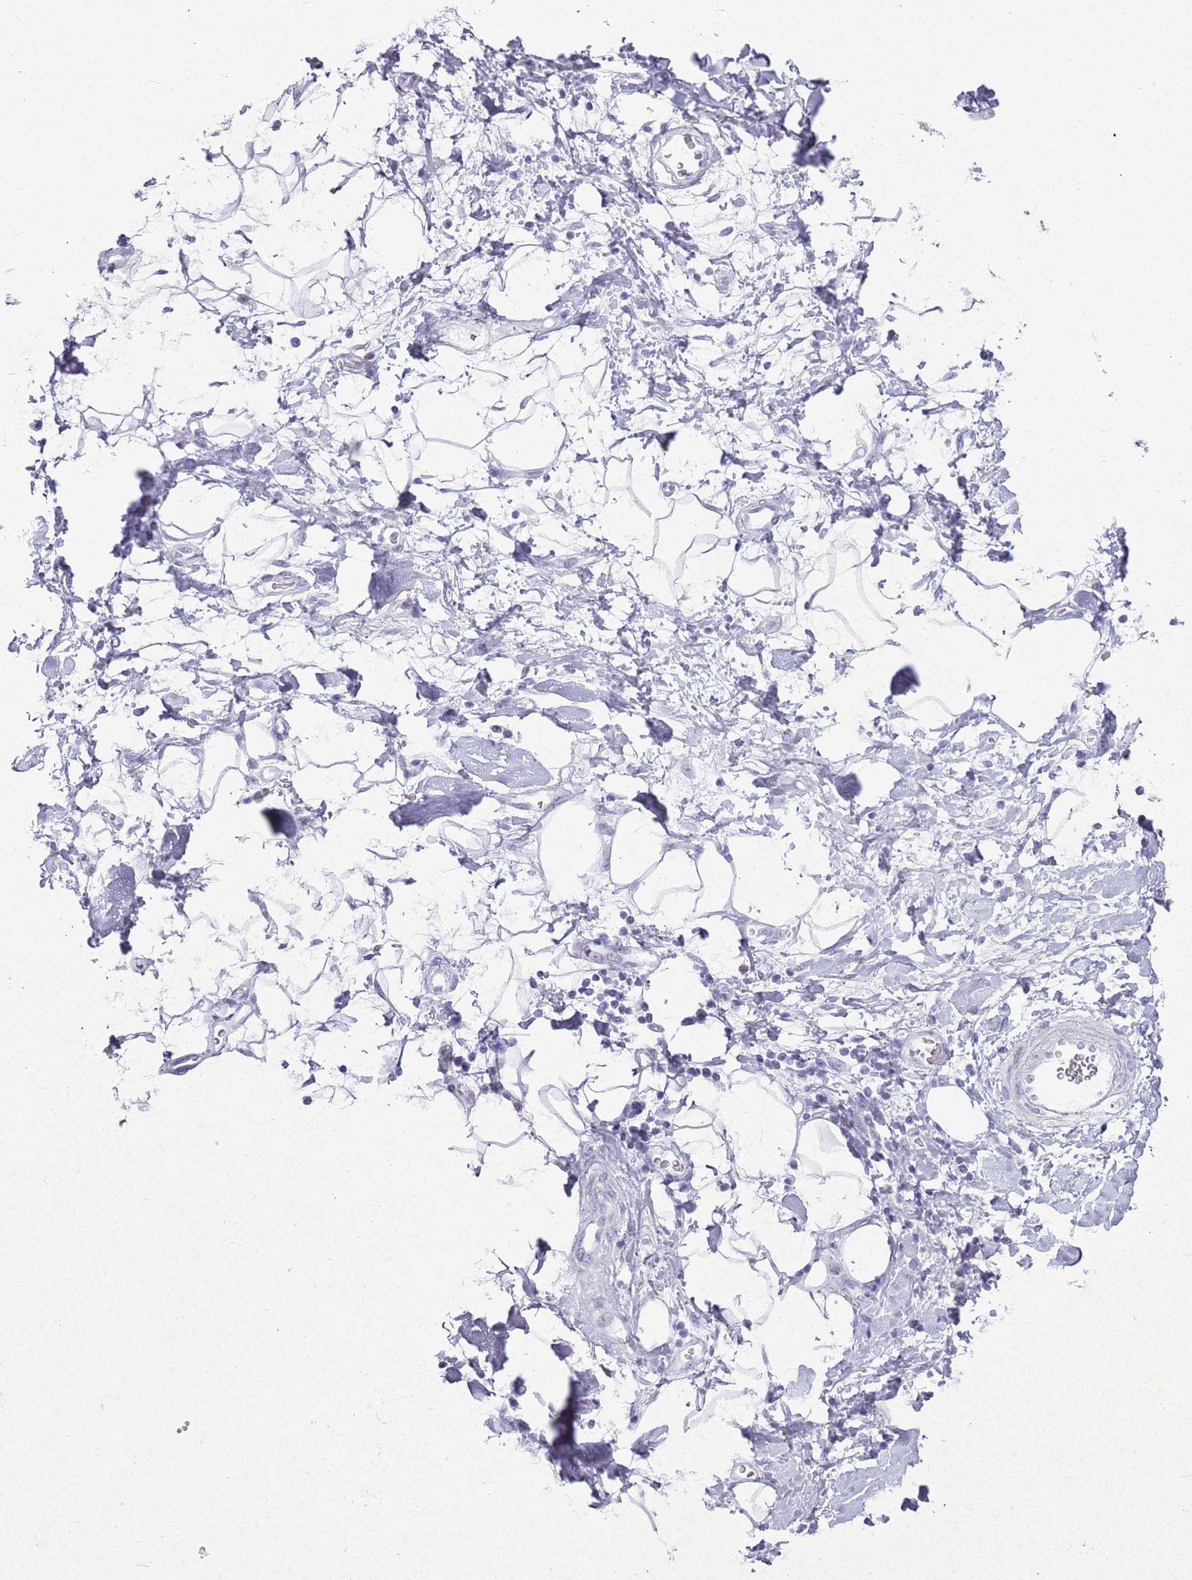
{"staining": {"intensity": "negative", "quantity": "none", "location": "none"}, "tissue": "adipose tissue", "cell_type": "Adipocytes", "image_type": "normal", "snomed": [{"axis": "morphology", "description": "Normal tissue, NOS"}, {"axis": "morphology", "description": "Adenocarcinoma, NOS"}, {"axis": "topography", "description": "Pancreas"}, {"axis": "topography", "description": "Peripheral nerve tissue"}], "caption": "An immunohistochemistry histopathology image of normal adipose tissue is shown. There is no staining in adipocytes of adipose tissue.", "gene": "ASIP", "patient": {"sex": "male", "age": 59}}